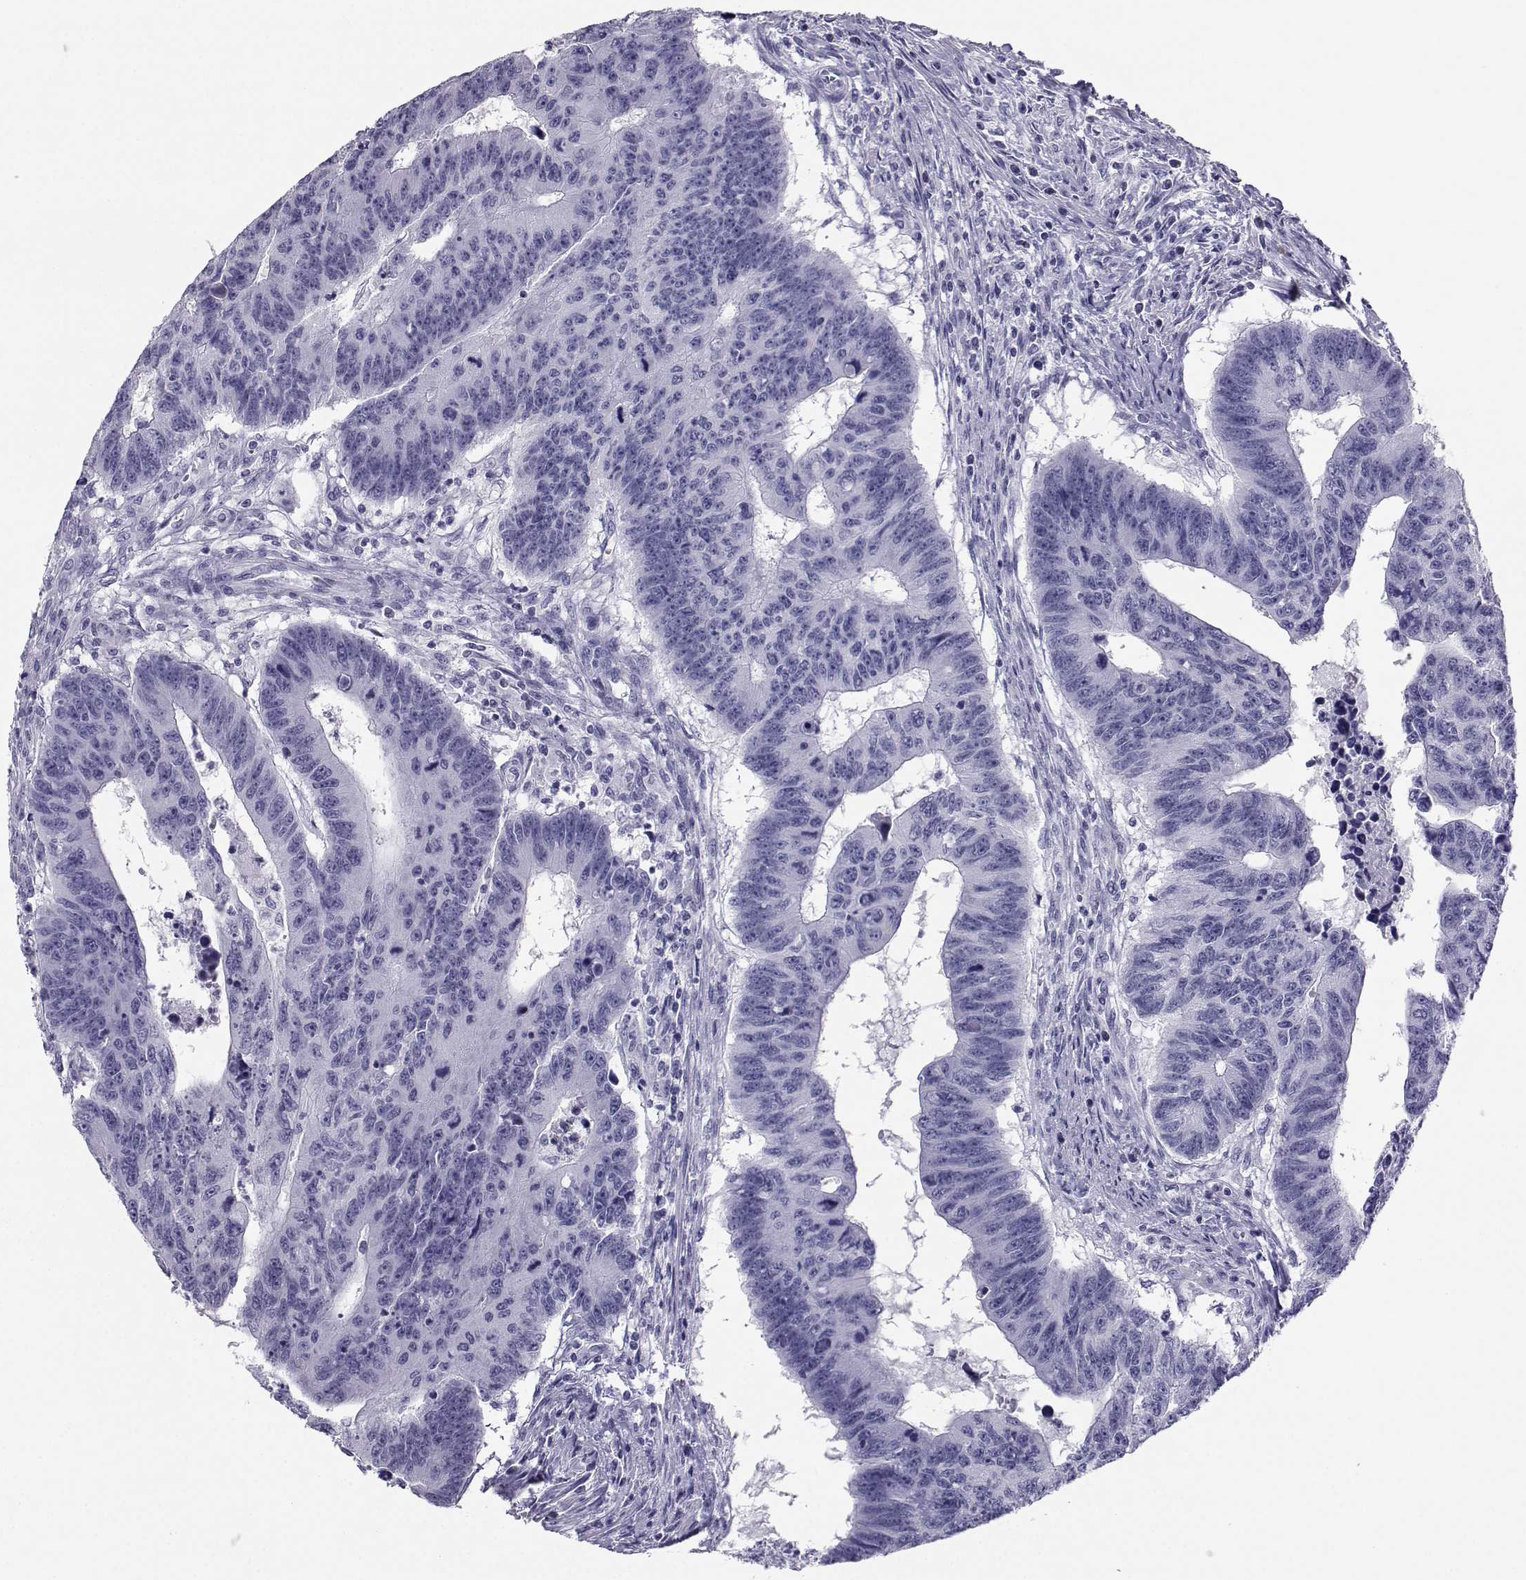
{"staining": {"intensity": "negative", "quantity": "none", "location": "none"}, "tissue": "colorectal cancer", "cell_type": "Tumor cells", "image_type": "cancer", "snomed": [{"axis": "morphology", "description": "Adenocarcinoma, NOS"}, {"axis": "topography", "description": "Rectum"}], "caption": "An image of human colorectal adenocarcinoma is negative for staining in tumor cells. (Brightfield microscopy of DAB IHC at high magnification).", "gene": "SST", "patient": {"sex": "female", "age": 85}}